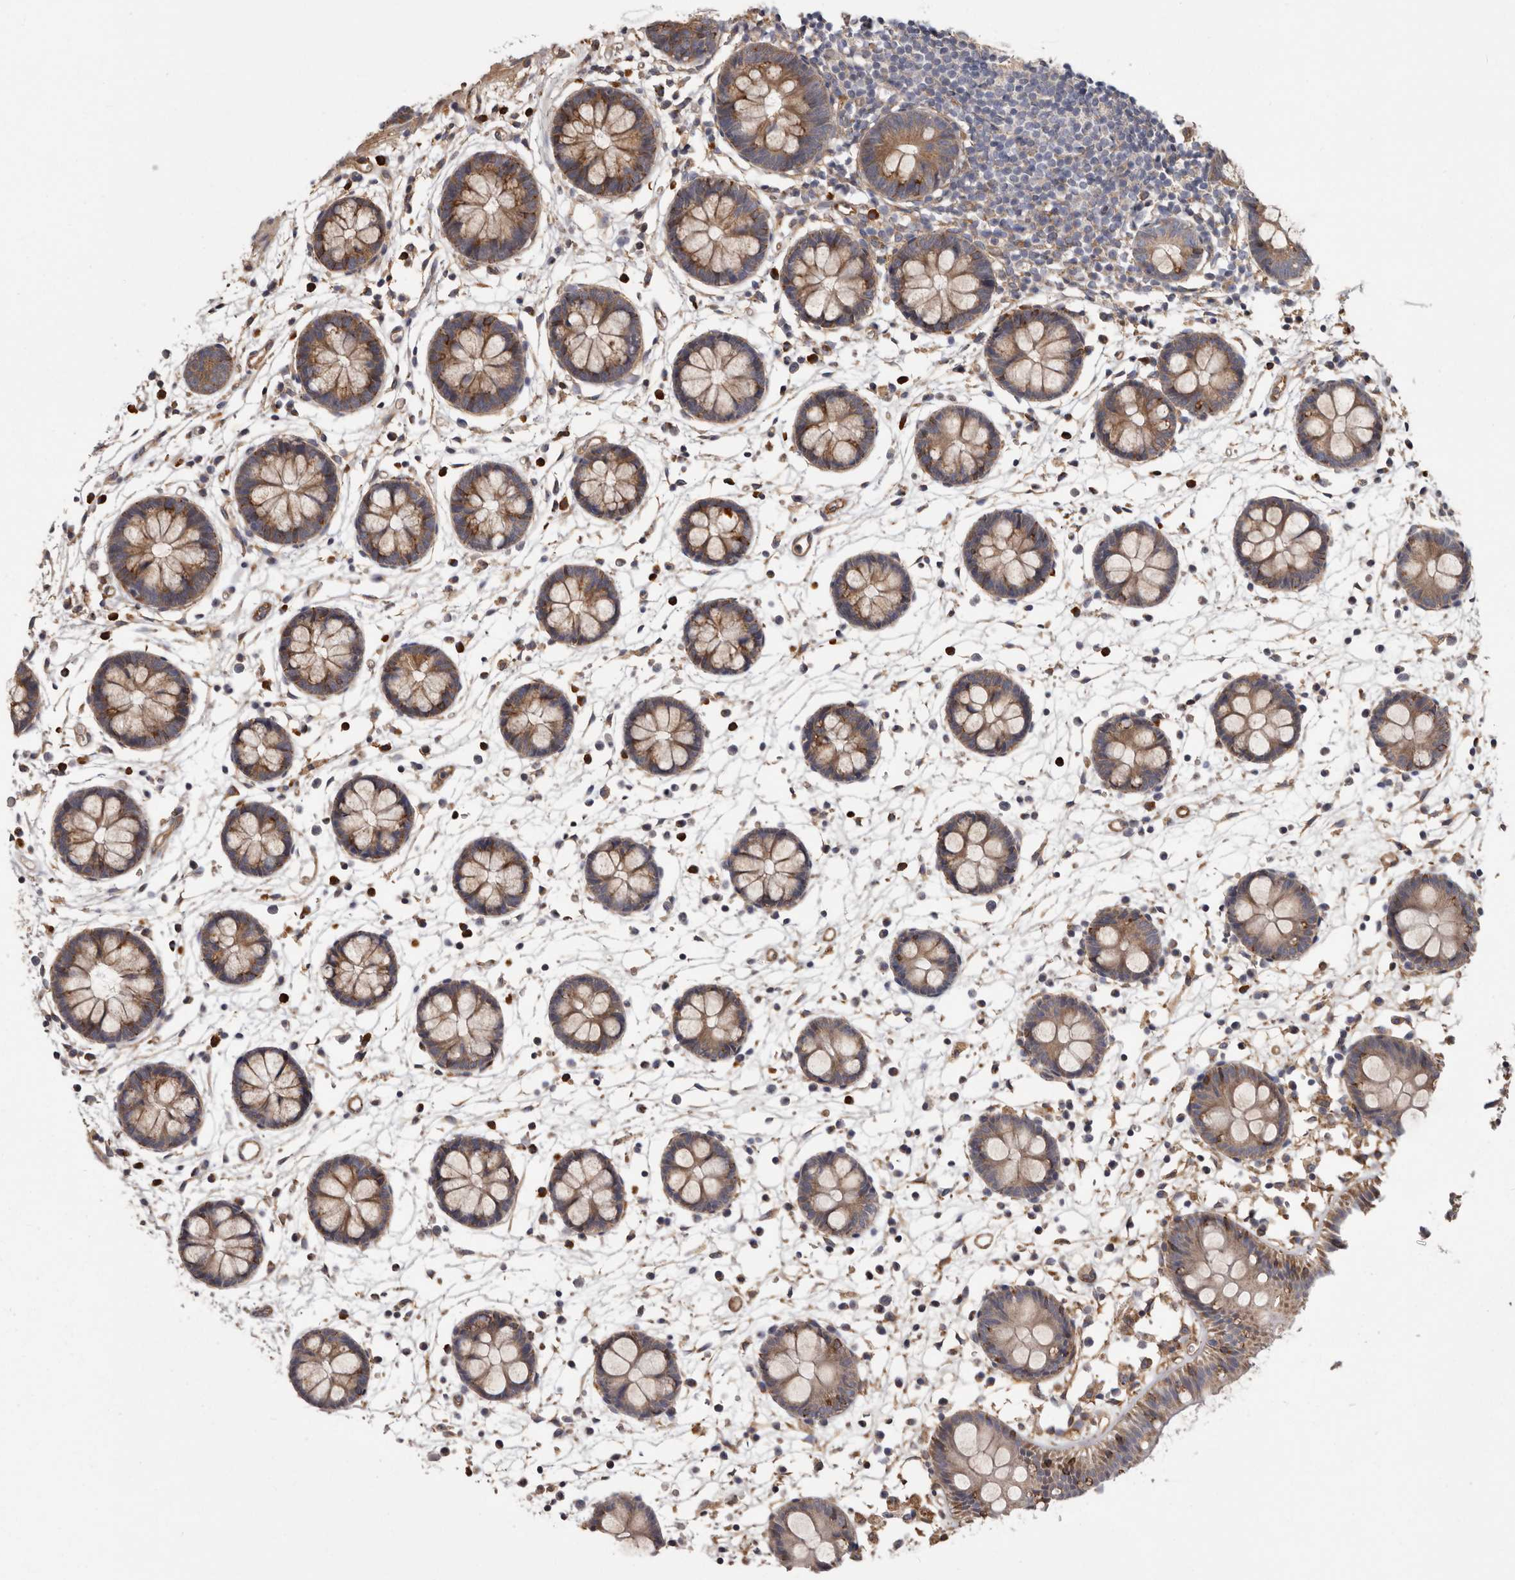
{"staining": {"intensity": "moderate", "quantity": ">75%", "location": "cytoplasmic/membranous"}, "tissue": "colon", "cell_type": "Endothelial cells", "image_type": "normal", "snomed": [{"axis": "morphology", "description": "Normal tissue, NOS"}, {"axis": "topography", "description": "Colon"}], "caption": "DAB (3,3'-diaminobenzidine) immunohistochemical staining of normal human colon demonstrates moderate cytoplasmic/membranous protein staining in approximately >75% of endothelial cells.", "gene": "ENAH", "patient": {"sex": "male", "age": 56}}